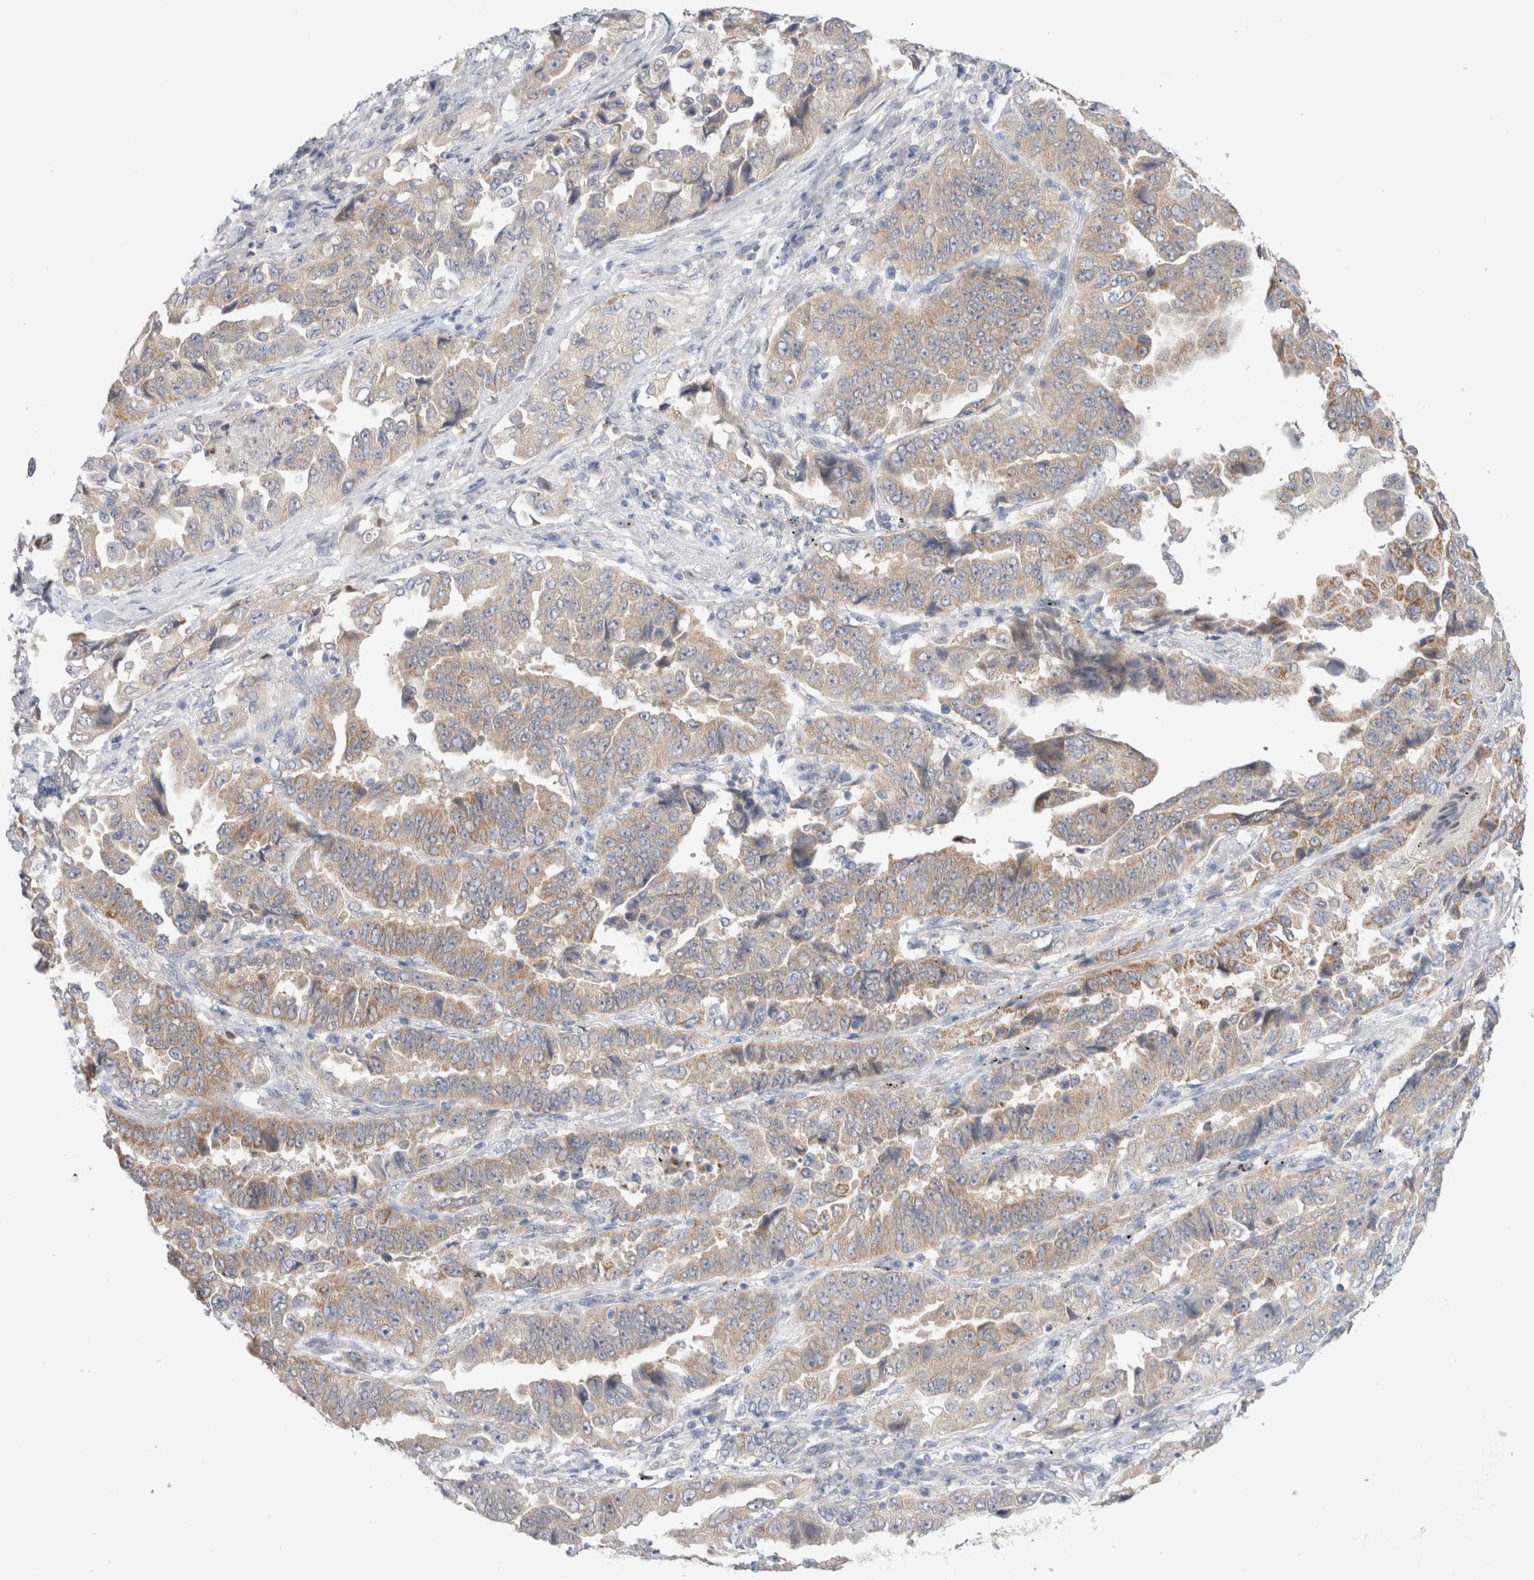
{"staining": {"intensity": "moderate", "quantity": ">75%", "location": "cytoplasmic/membranous"}, "tissue": "lung cancer", "cell_type": "Tumor cells", "image_type": "cancer", "snomed": [{"axis": "morphology", "description": "Adenocarcinoma, NOS"}, {"axis": "topography", "description": "Lung"}], "caption": "Moderate cytoplasmic/membranous positivity for a protein is appreciated in approximately >75% of tumor cells of lung cancer using immunohistochemistry (IHC).", "gene": "NDOR1", "patient": {"sex": "female", "age": 51}}